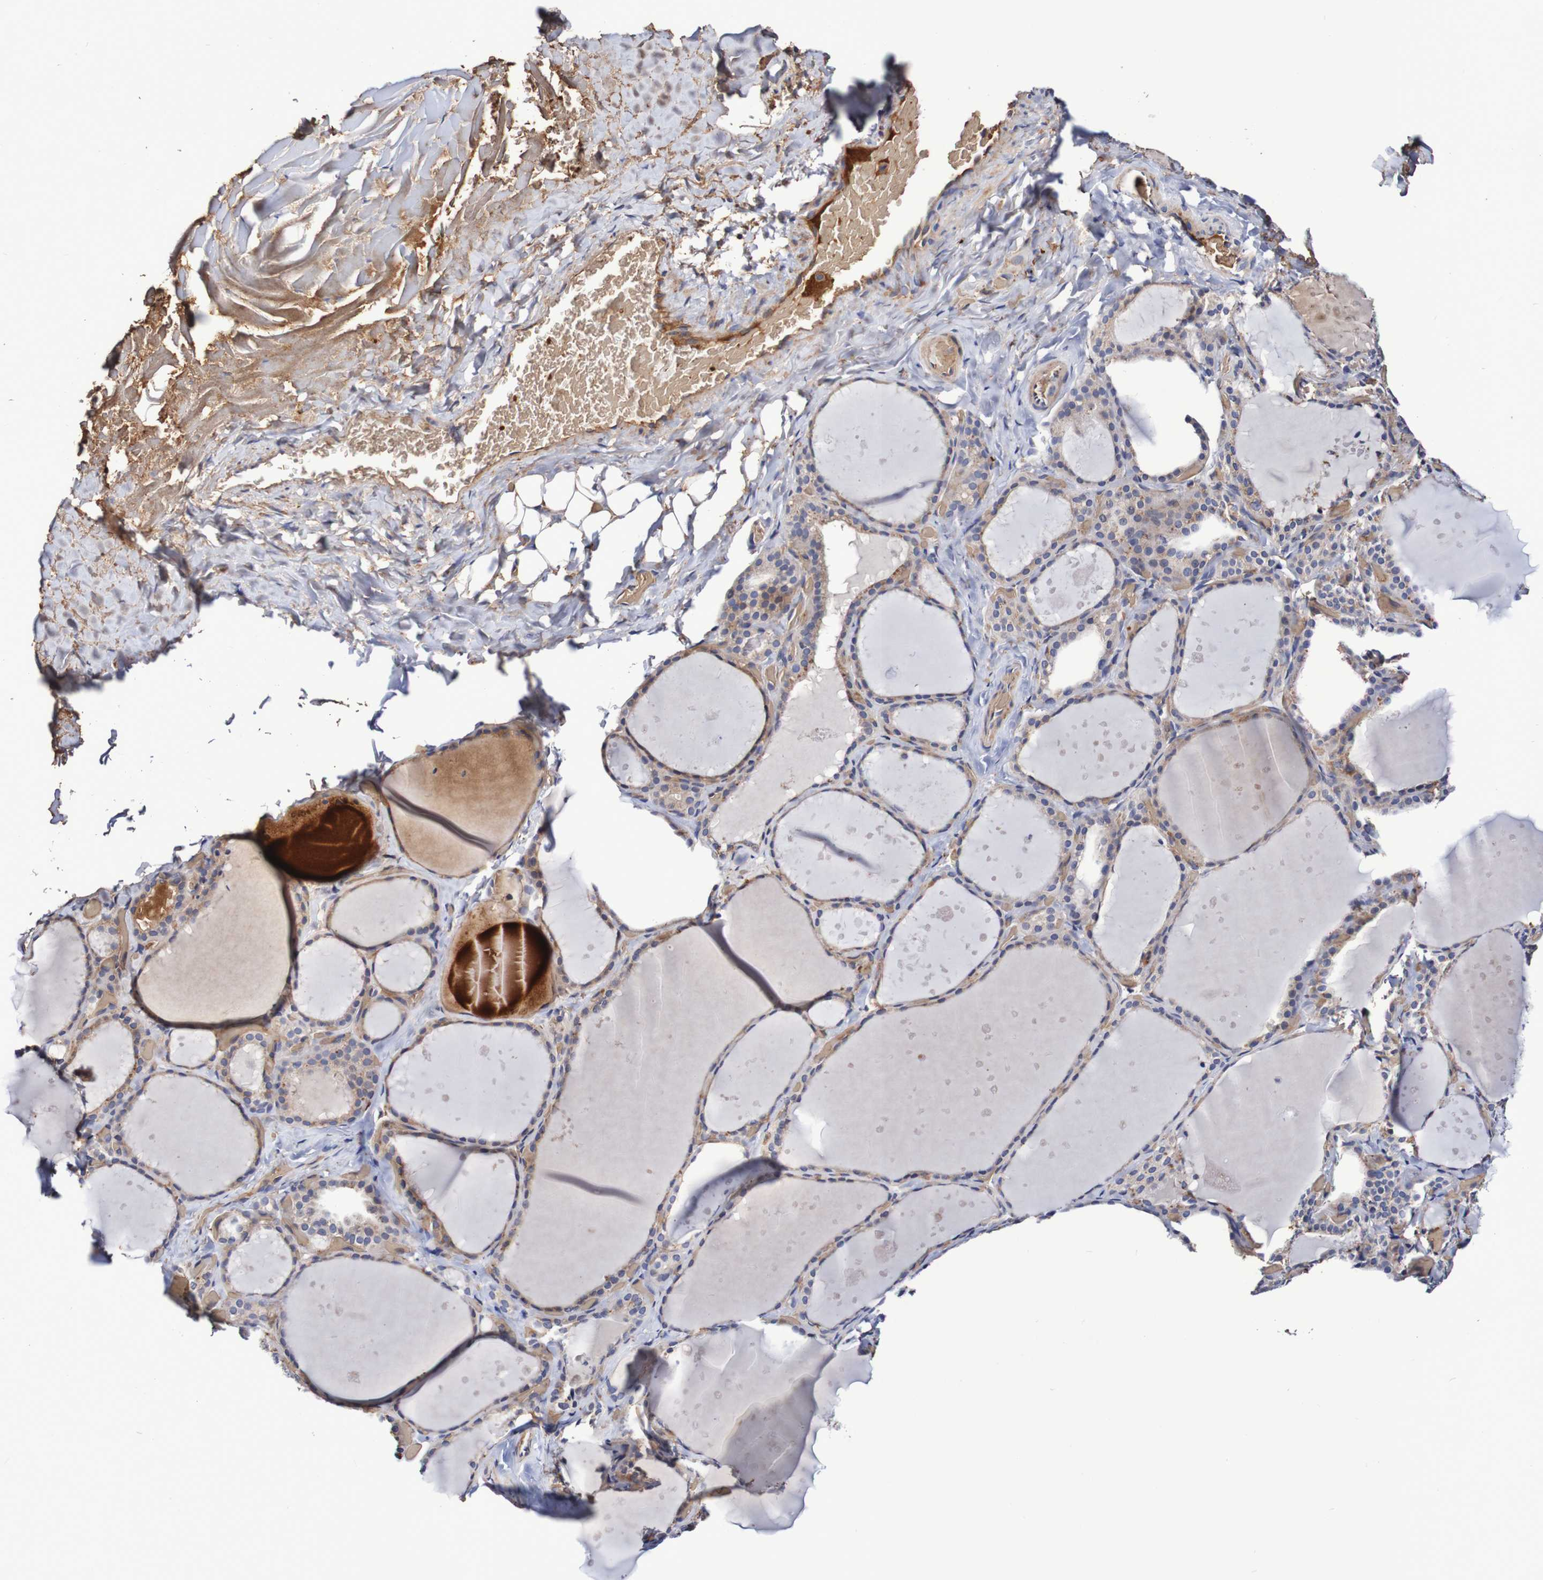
{"staining": {"intensity": "moderate", "quantity": ">75%", "location": "cytoplasmic/membranous"}, "tissue": "thyroid gland", "cell_type": "Glandular cells", "image_type": "normal", "snomed": [{"axis": "morphology", "description": "Normal tissue, NOS"}, {"axis": "topography", "description": "Thyroid gland"}], "caption": "This micrograph demonstrates IHC staining of normal thyroid gland, with medium moderate cytoplasmic/membranous expression in about >75% of glandular cells.", "gene": "WNT4", "patient": {"sex": "female", "age": 44}}